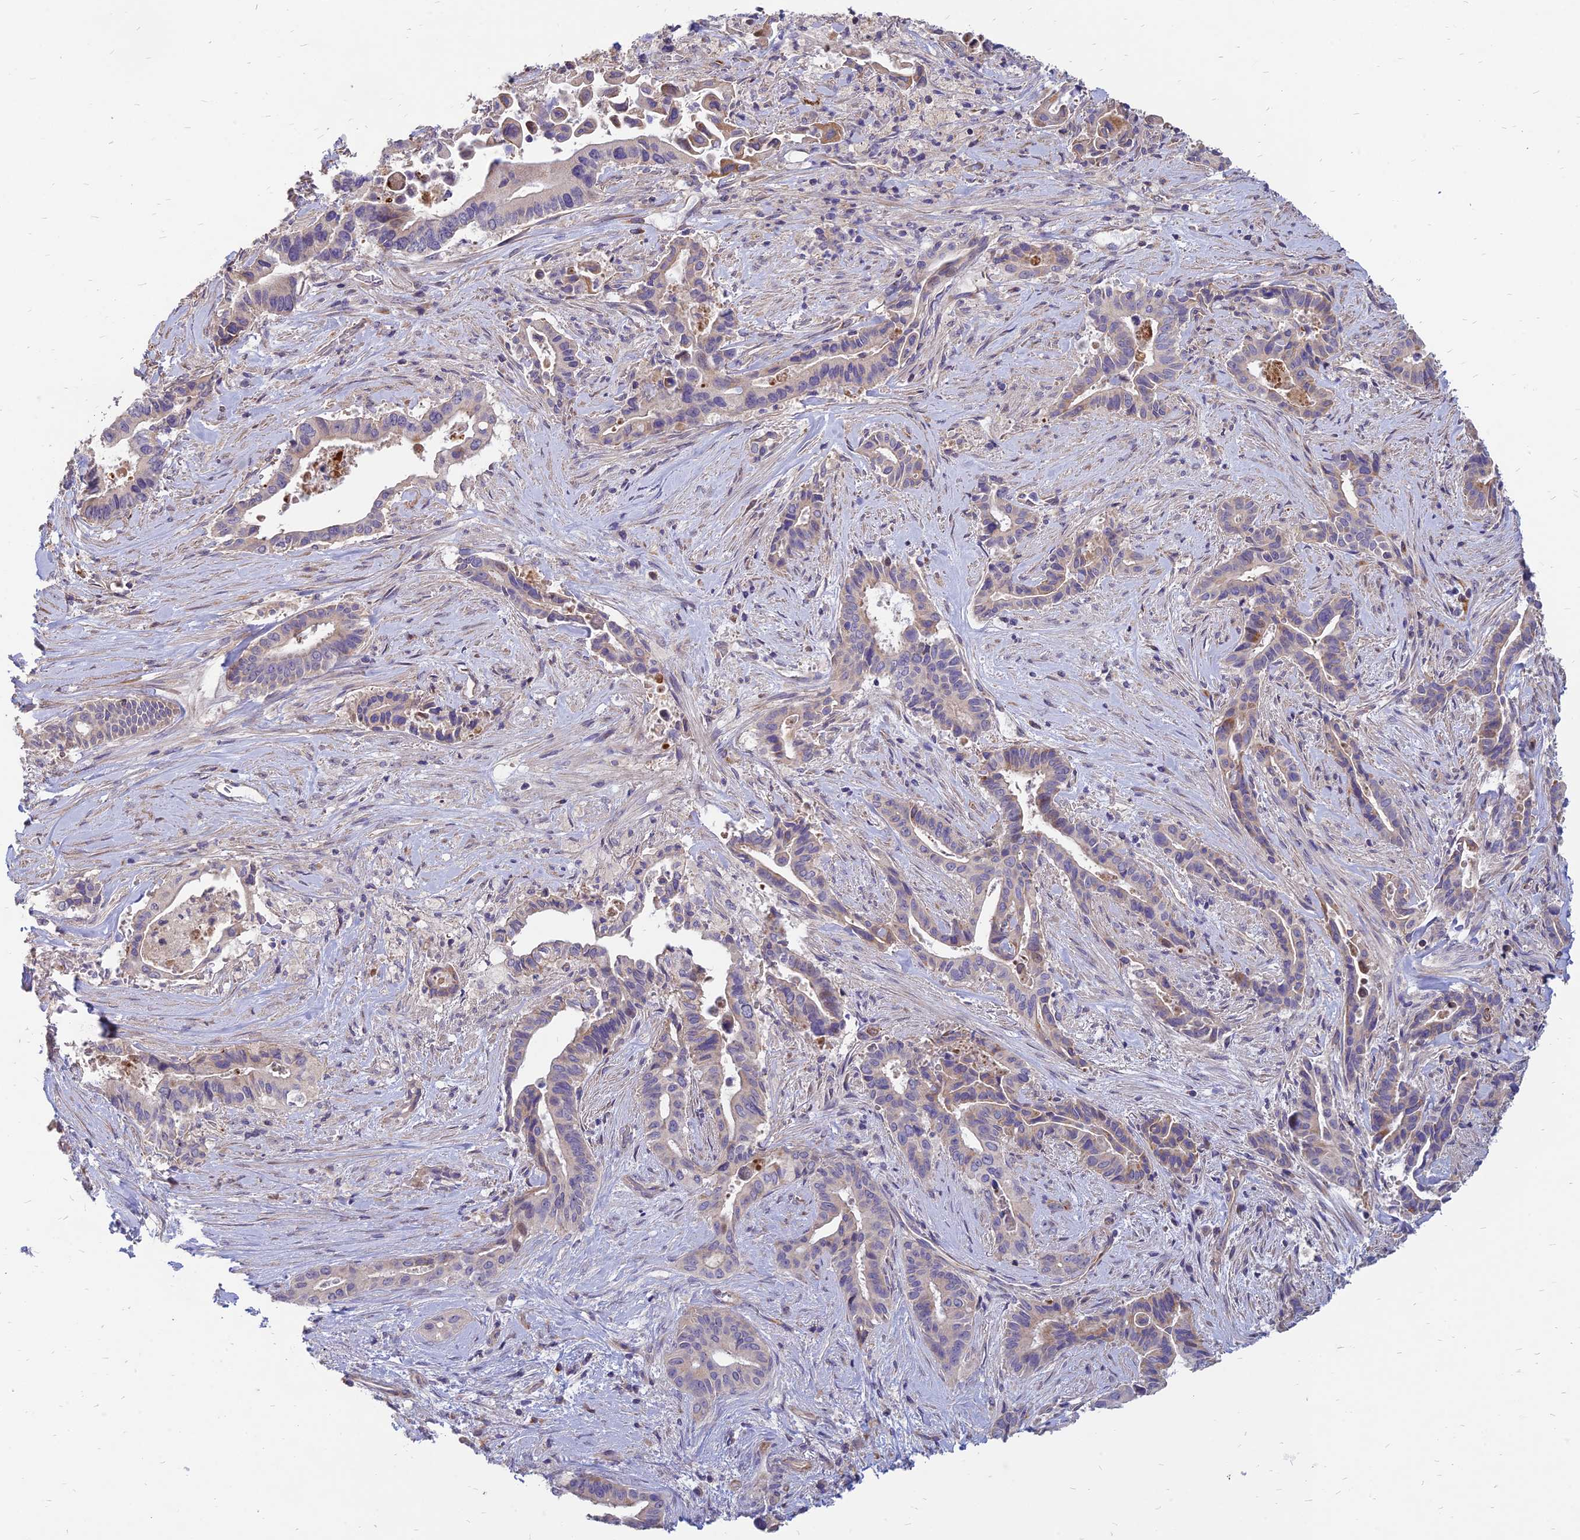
{"staining": {"intensity": "negative", "quantity": "none", "location": "none"}, "tissue": "pancreatic cancer", "cell_type": "Tumor cells", "image_type": "cancer", "snomed": [{"axis": "morphology", "description": "Adenocarcinoma, NOS"}, {"axis": "topography", "description": "Pancreas"}], "caption": "Immunohistochemical staining of pancreatic cancer shows no significant staining in tumor cells. (DAB immunohistochemistry with hematoxylin counter stain).", "gene": "ST3GAL6", "patient": {"sex": "female", "age": 77}}